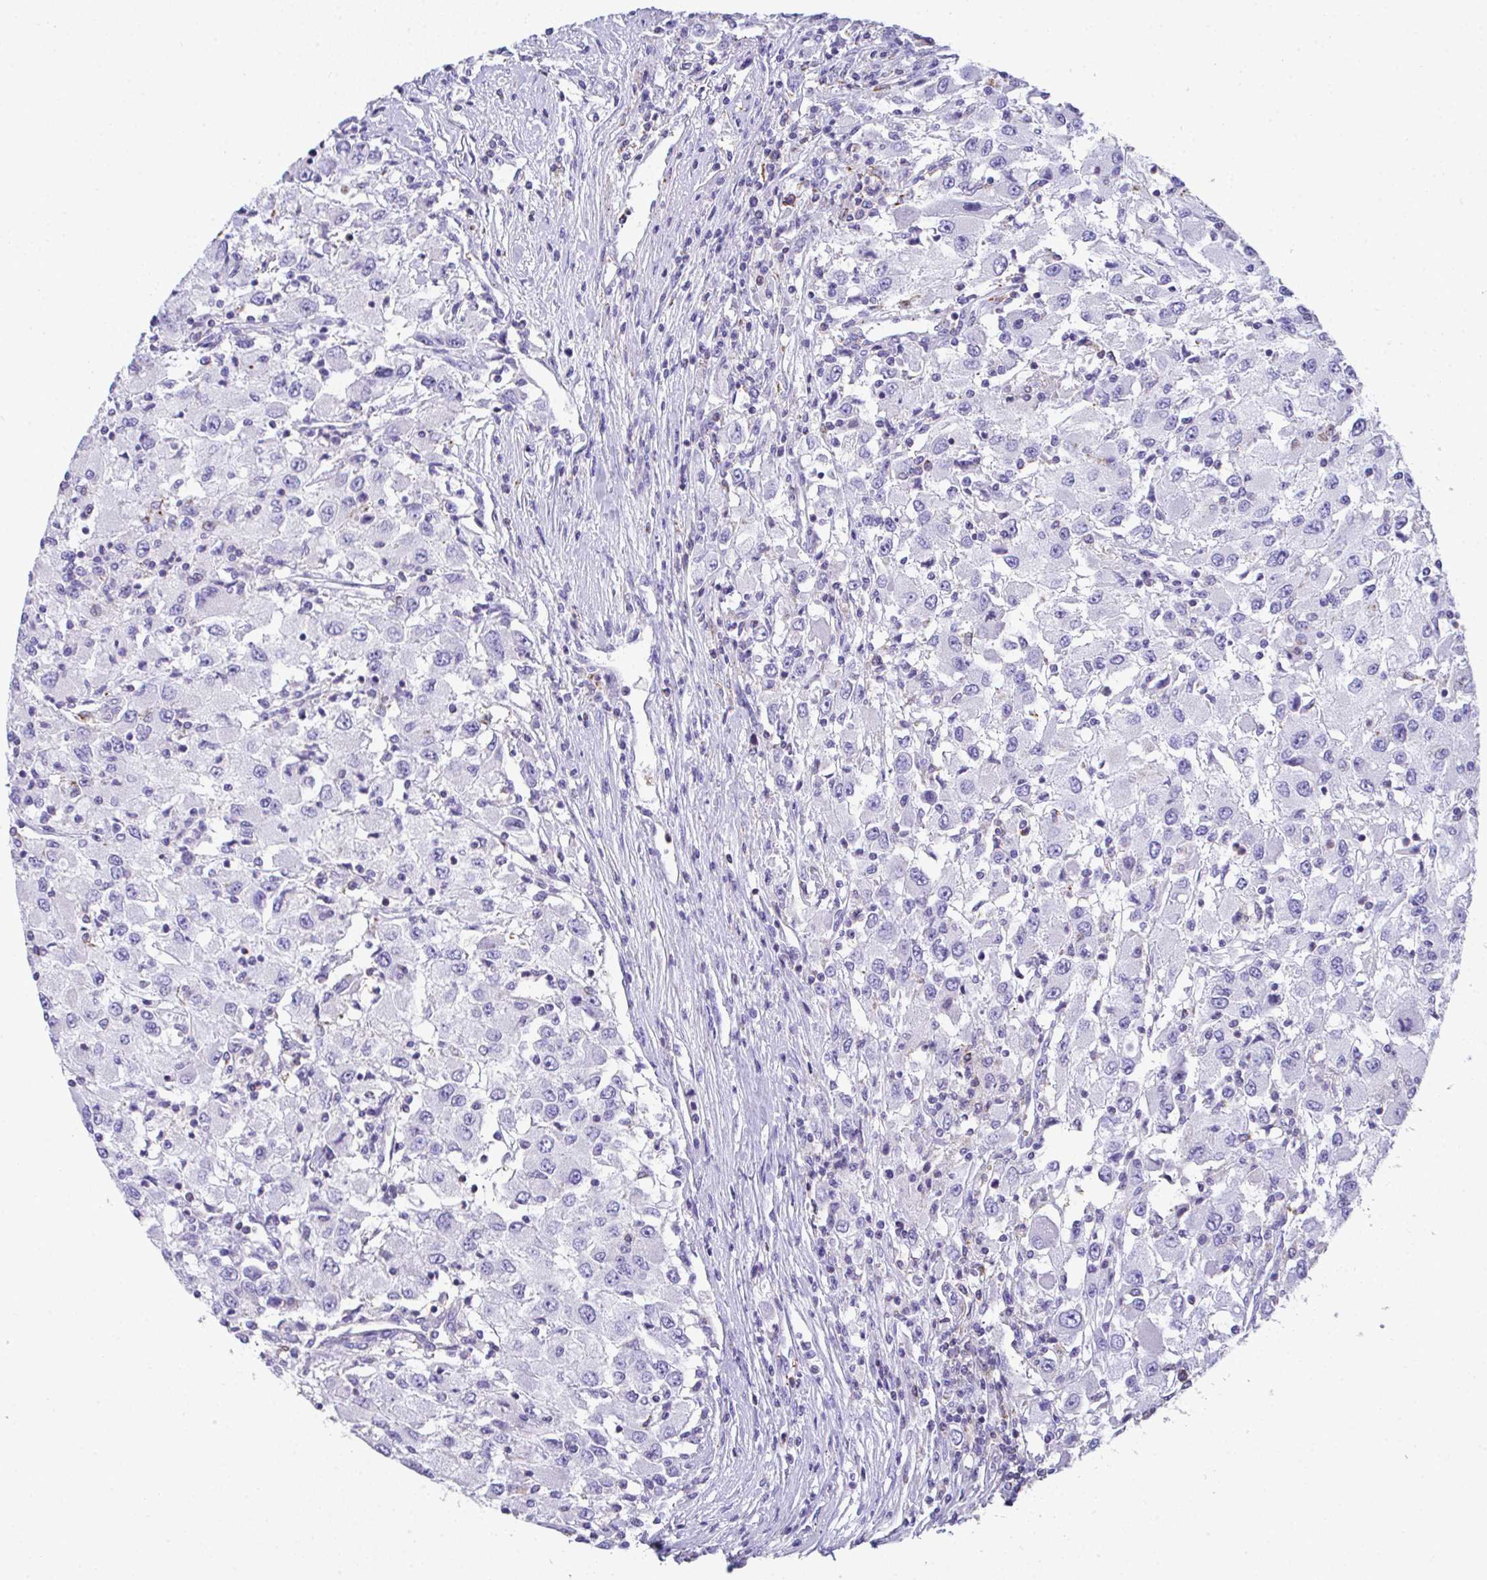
{"staining": {"intensity": "negative", "quantity": "none", "location": "none"}, "tissue": "renal cancer", "cell_type": "Tumor cells", "image_type": "cancer", "snomed": [{"axis": "morphology", "description": "Adenocarcinoma, NOS"}, {"axis": "topography", "description": "Kidney"}], "caption": "Immunohistochemistry photomicrograph of renal cancer stained for a protein (brown), which displays no positivity in tumor cells.", "gene": "TNFAIP8", "patient": {"sex": "female", "age": 67}}